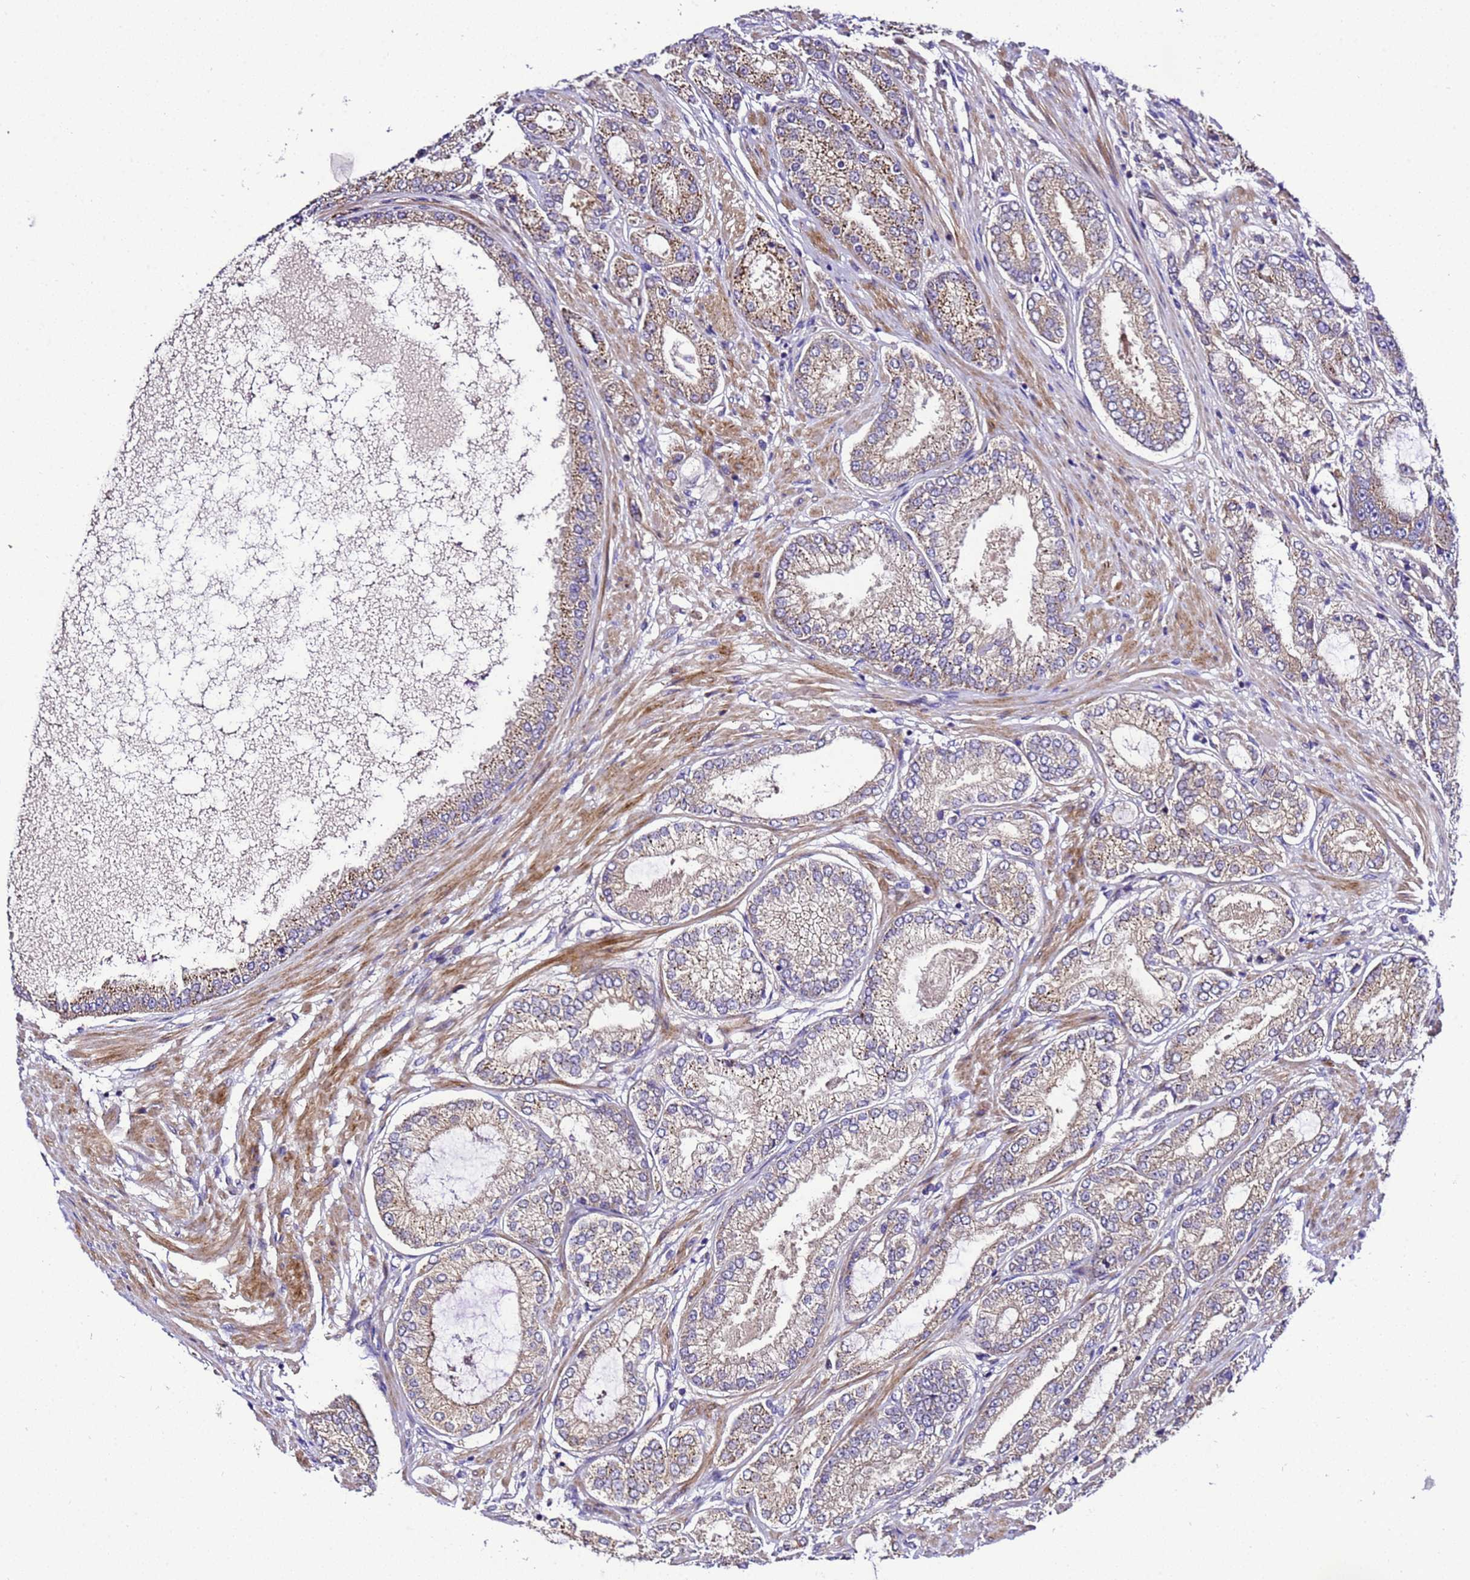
{"staining": {"intensity": "weak", "quantity": ">75%", "location": "cytoplasmic/membranous"}, "tissue": "prostate cancer", "cell_type": "Tumor cells", "image_type": "cancer", "snomed": [{"axis": "morphology", "description": "Adenocarcinoma, High grade"}, {"axis": "topography", "description": "Prostate"}], "caption": "Prostate adenocarcinoma (high-grade) was stained to show a protein in brown. There is low levels of weak cytoplasmic/membranous positivity in about >75% of tumor cells.", "gene": "ZNF417", "patient": {"sex": "male", "age": 71}}